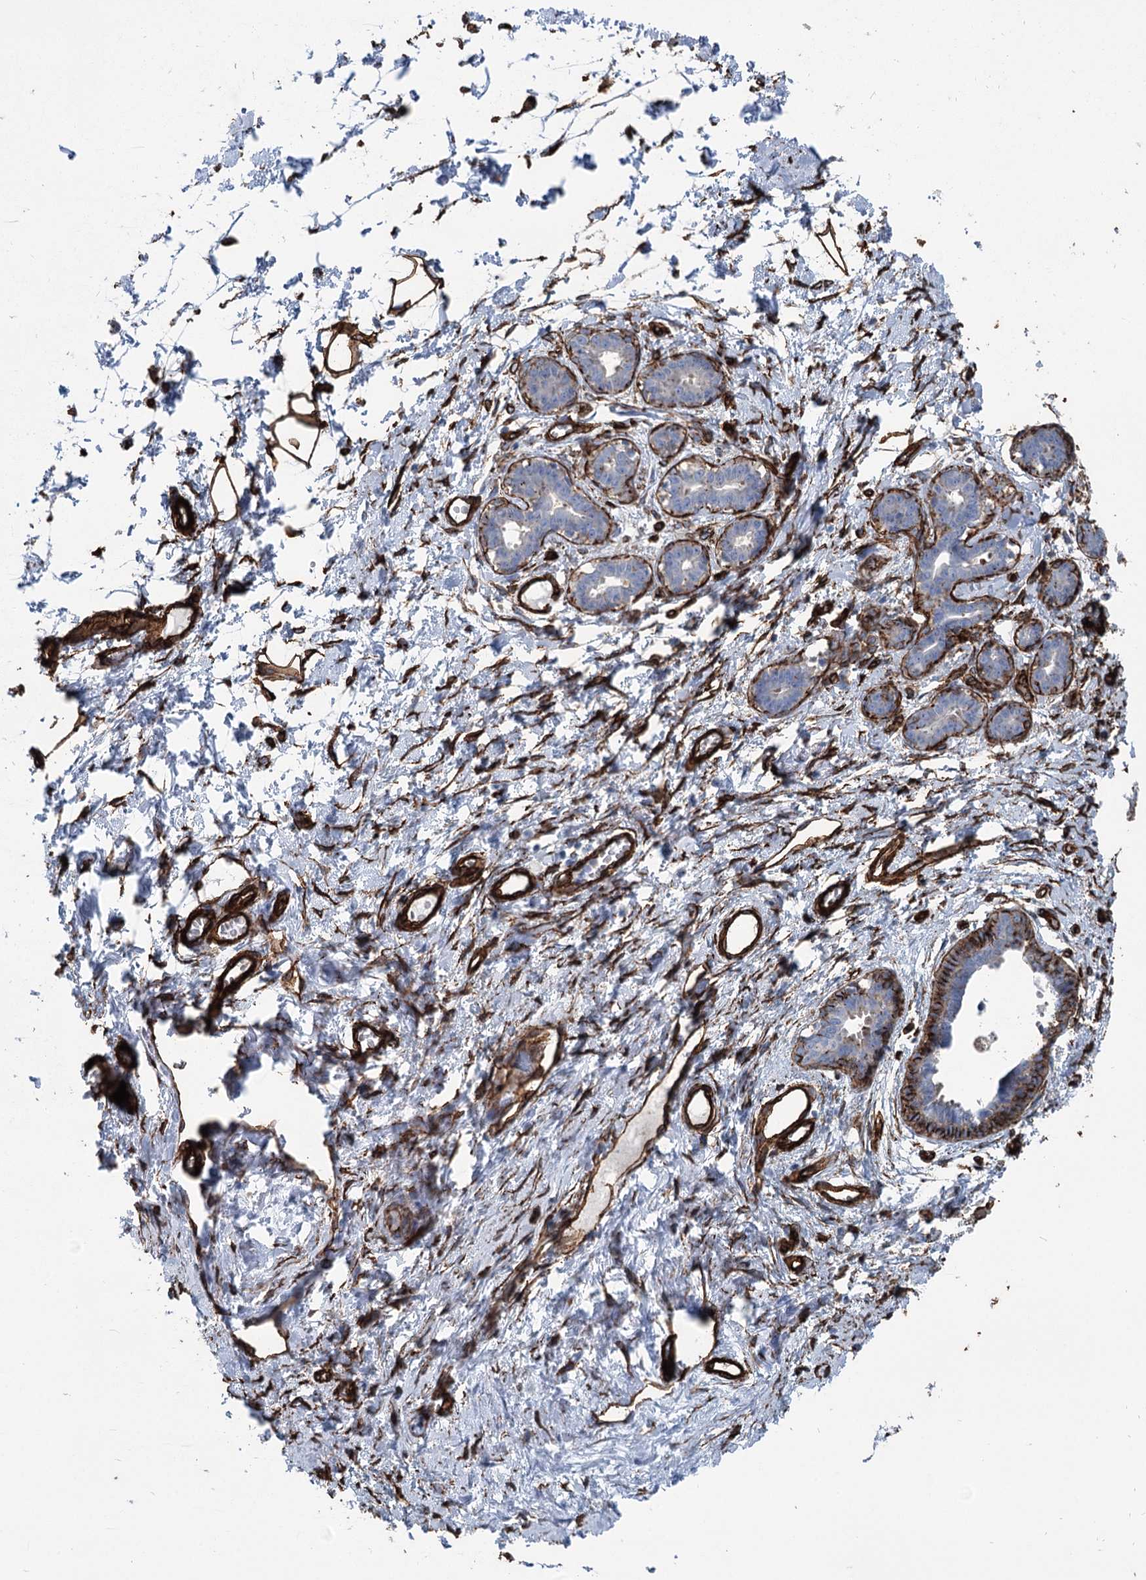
{"staining": {"intensity": "strong", "quantity": ">75%", "location": "cytoplasmic/membranous"}, "tissue": "breast", "cell_type": "Adipocytes", "image_type": "normal", "snomed": [{"axis": "morphology", "description": "Normal tissue, NOS"}, {"axis": "topography", "description": "Breast"}], "caption": "The image reveals immunohistochemical staining of unremarkable breast. There is strong cytoplasmic/membranous expression is seen in approximately >75% of adipocytes.", "gene": "IQSEC1", "patient": {"sex": "female", "age": 27}}